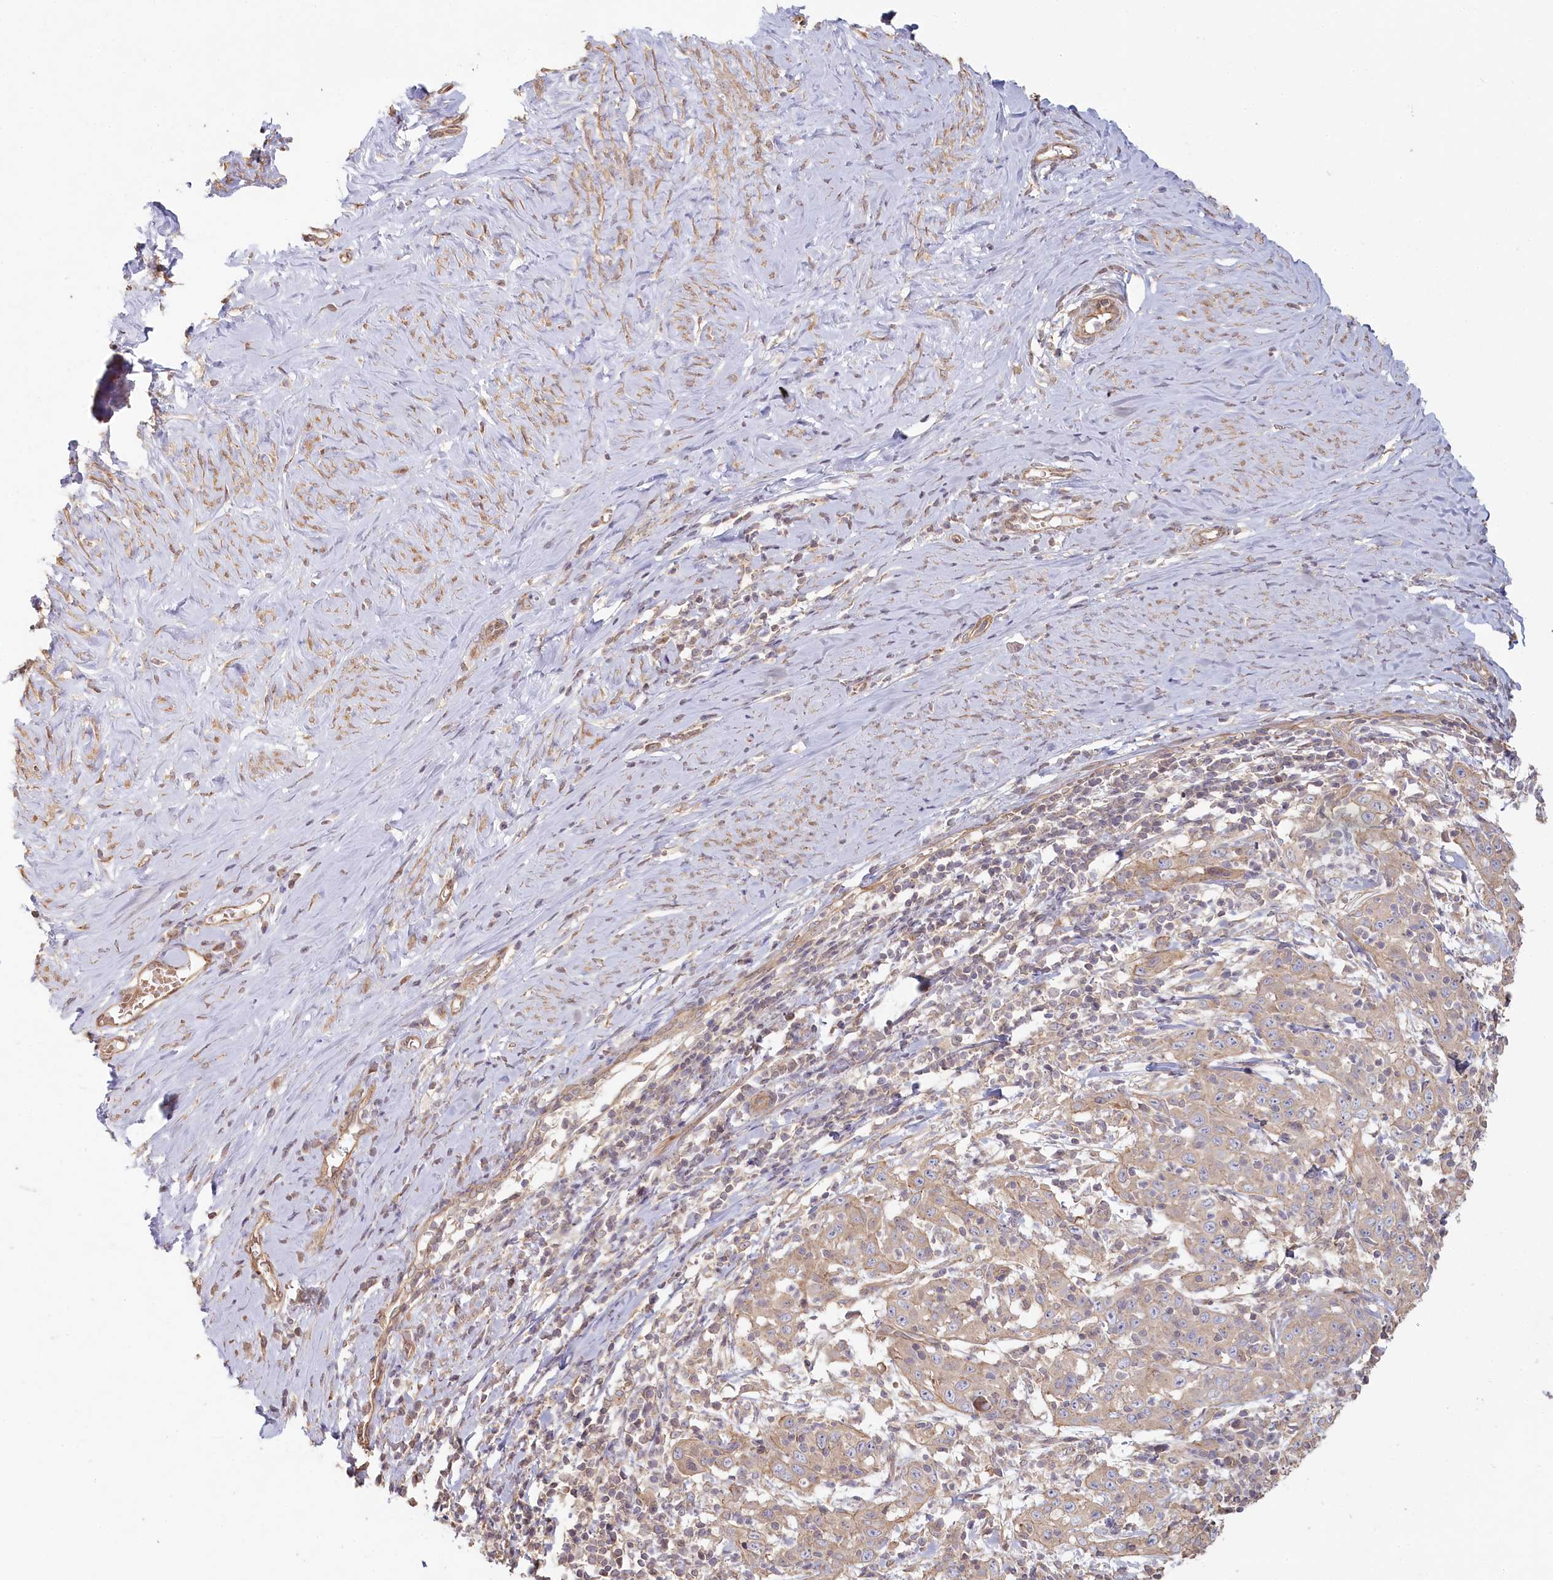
{"staining": {"intensity": "weak", "quantity": "<25%", "location": "cytoplasmic/membranous"}, "tissue": "cervical cancer", "cell_type": "Tumor cells", "image_type": "cancer", "snomed": [{"axis": "morphology", "description": "Squamous cell carcinoma, NOS"}, {"axis": "topography", "description": "Cervix"}], "caption": "This is an IHC photomicrograph of cervical cancer. There is no positivity in tumor cells.", "gene": "TCHP", "patient": {"sex": "female", "age": 46}}